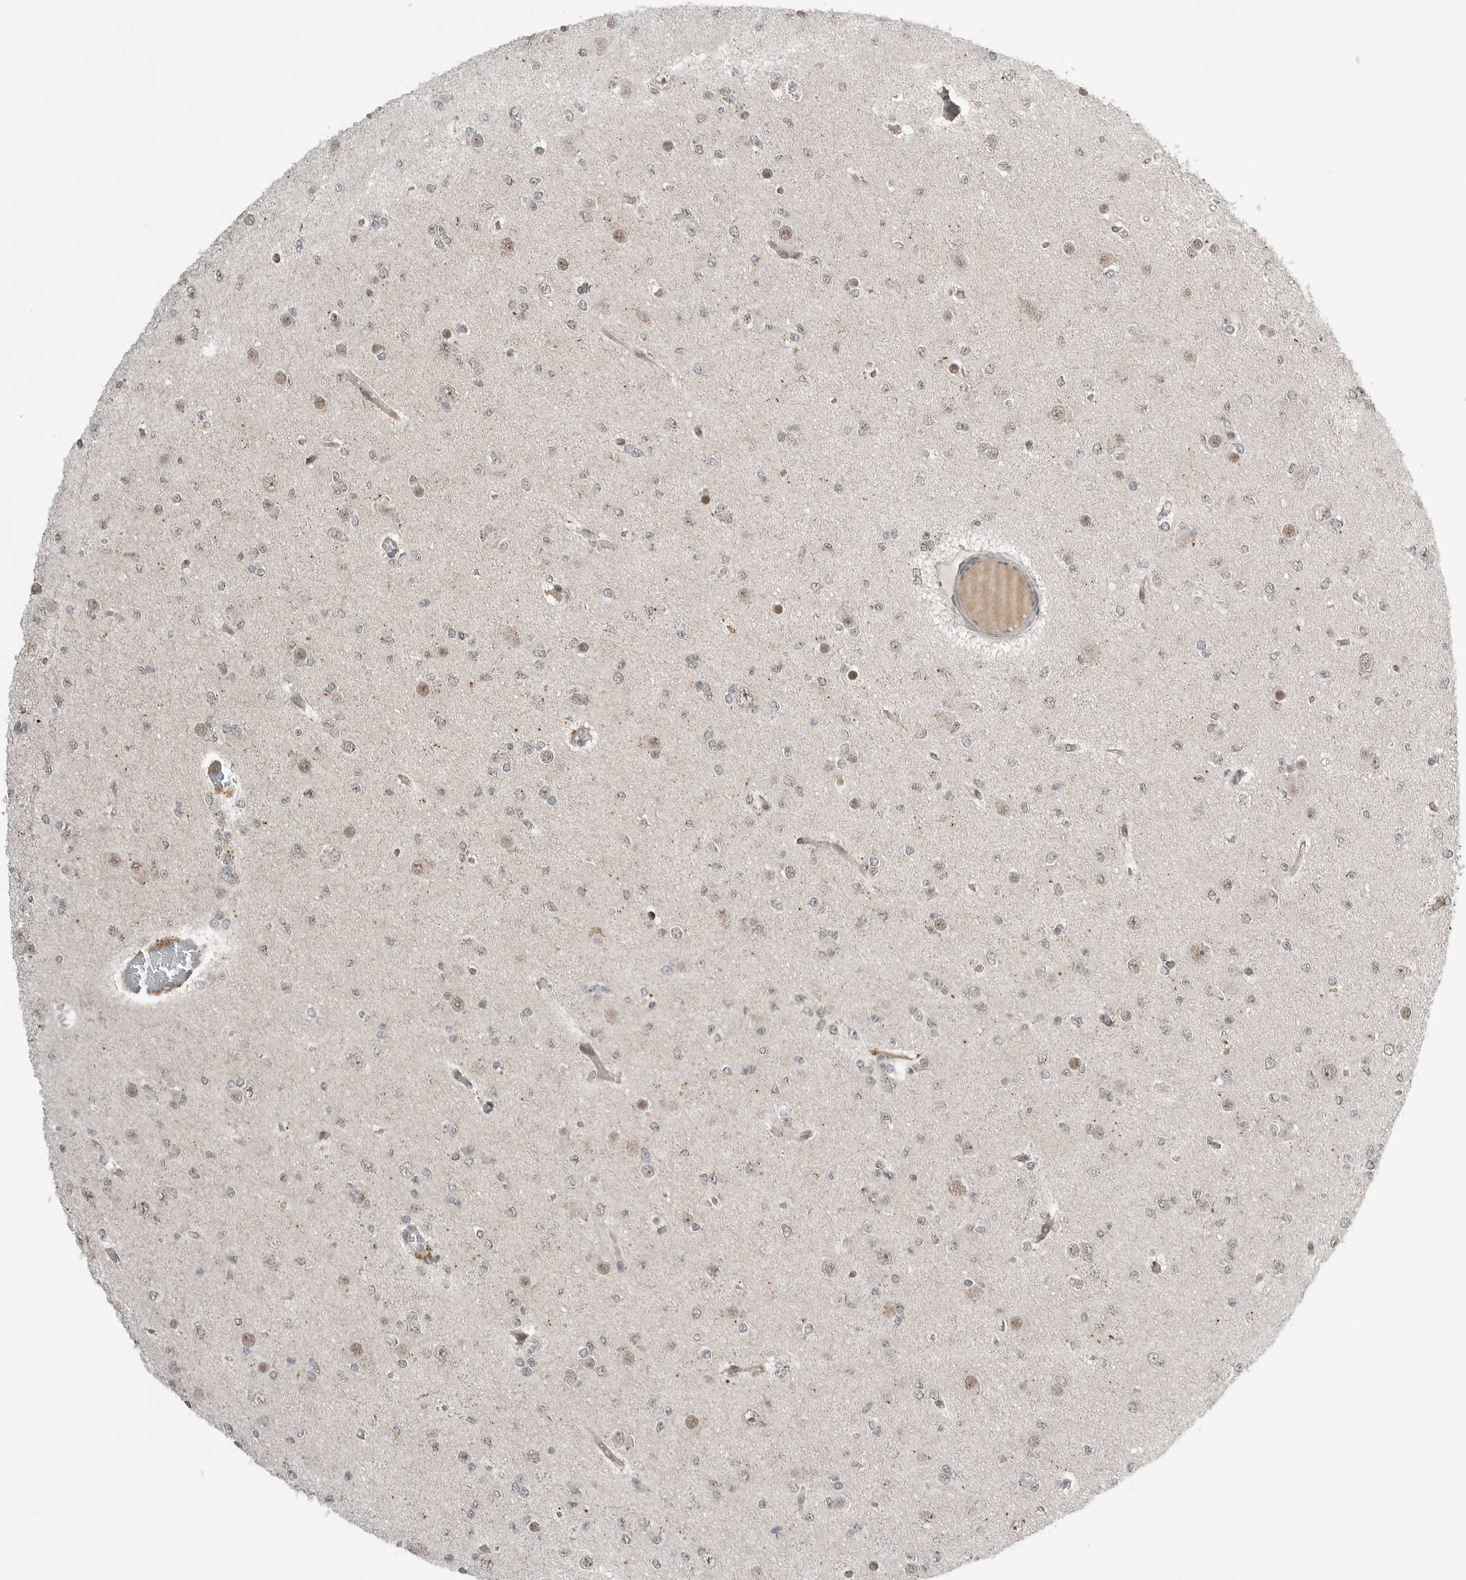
{"staining": {"intensity": "weak", "quantity": "25%-75%", "location": "nuclear"}, "tissue": "glioma", "cell_type": "Tumor cells", "image_type": "cancer", "snomed": [{"axis": "morphology", "description": "Glioma, malignant, Low grade"}, {"axis": "topography", "description": "Brain"}], "caption": "Brown immunohistochemical staining in glioma displays weak nuclear expression in approximately 25%-75% of tumor cells. (Brightfield microscopy of DAB IHC at high magnification).", "gene": "NTAQ1", "patient": {"sex": "female", "age": 22}}